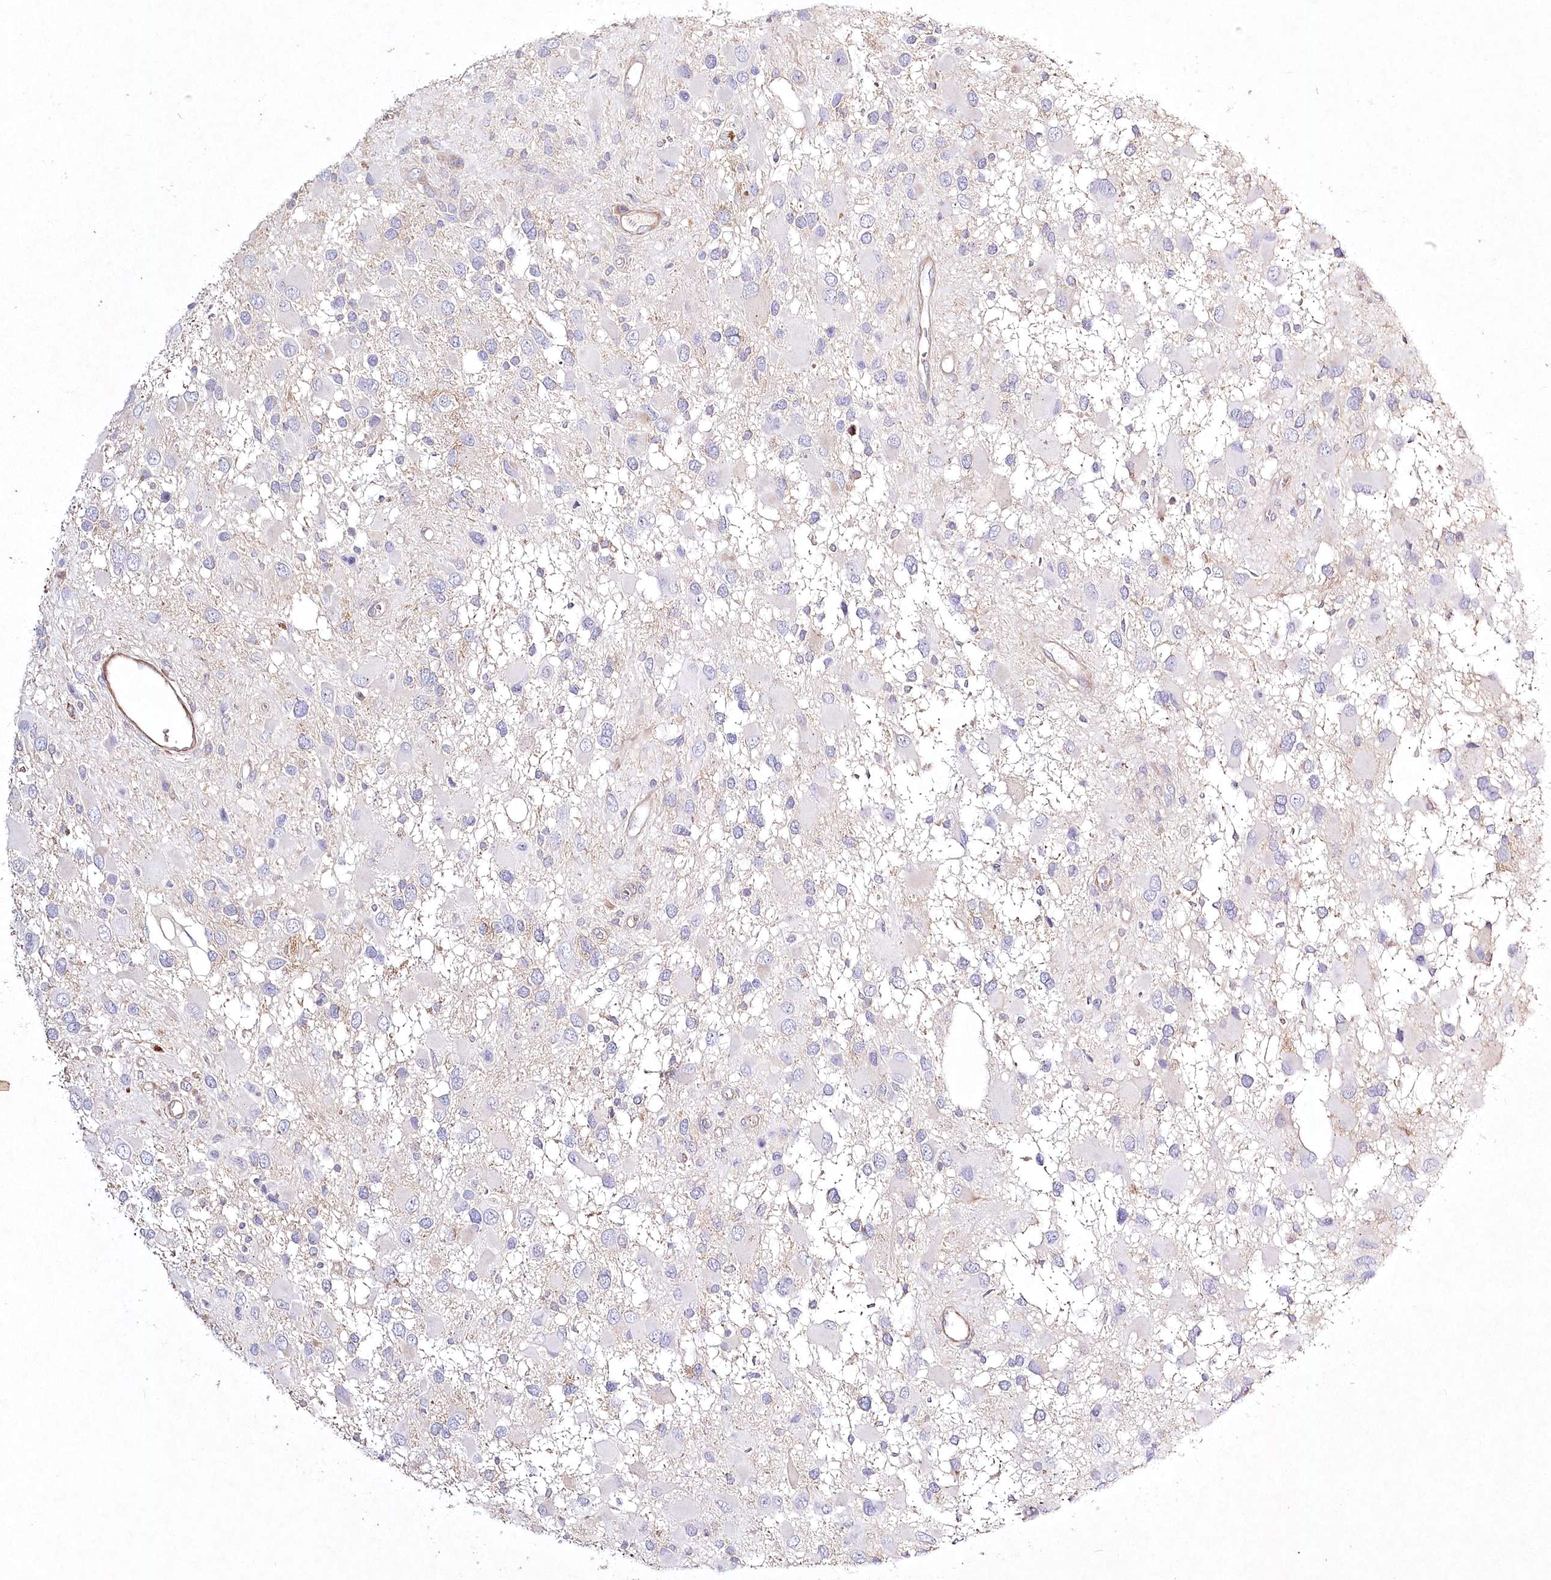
{"staining": {"intensity": "negative", "quantity": "none", "location": "none"}, "tissue": "glioma", "cell_type": "Tumor cells", "image_type": "cancer", "snomed": [{"axis": "morphology", "description": "Glioma, malignant, High grade"}, {"axis": "topography", "description": "Brain"}], "caption": "IHC histopathology image of neoplastic tissue: human malignant high-grade glioma stained with DAB demonstrates no significant protein staining in tumor cells. (DAB (3,3'-diaminobenzidine) IHC, high magnification).", "gene": "INPP4B", "patient": {"sex": "male", "age": 53}}